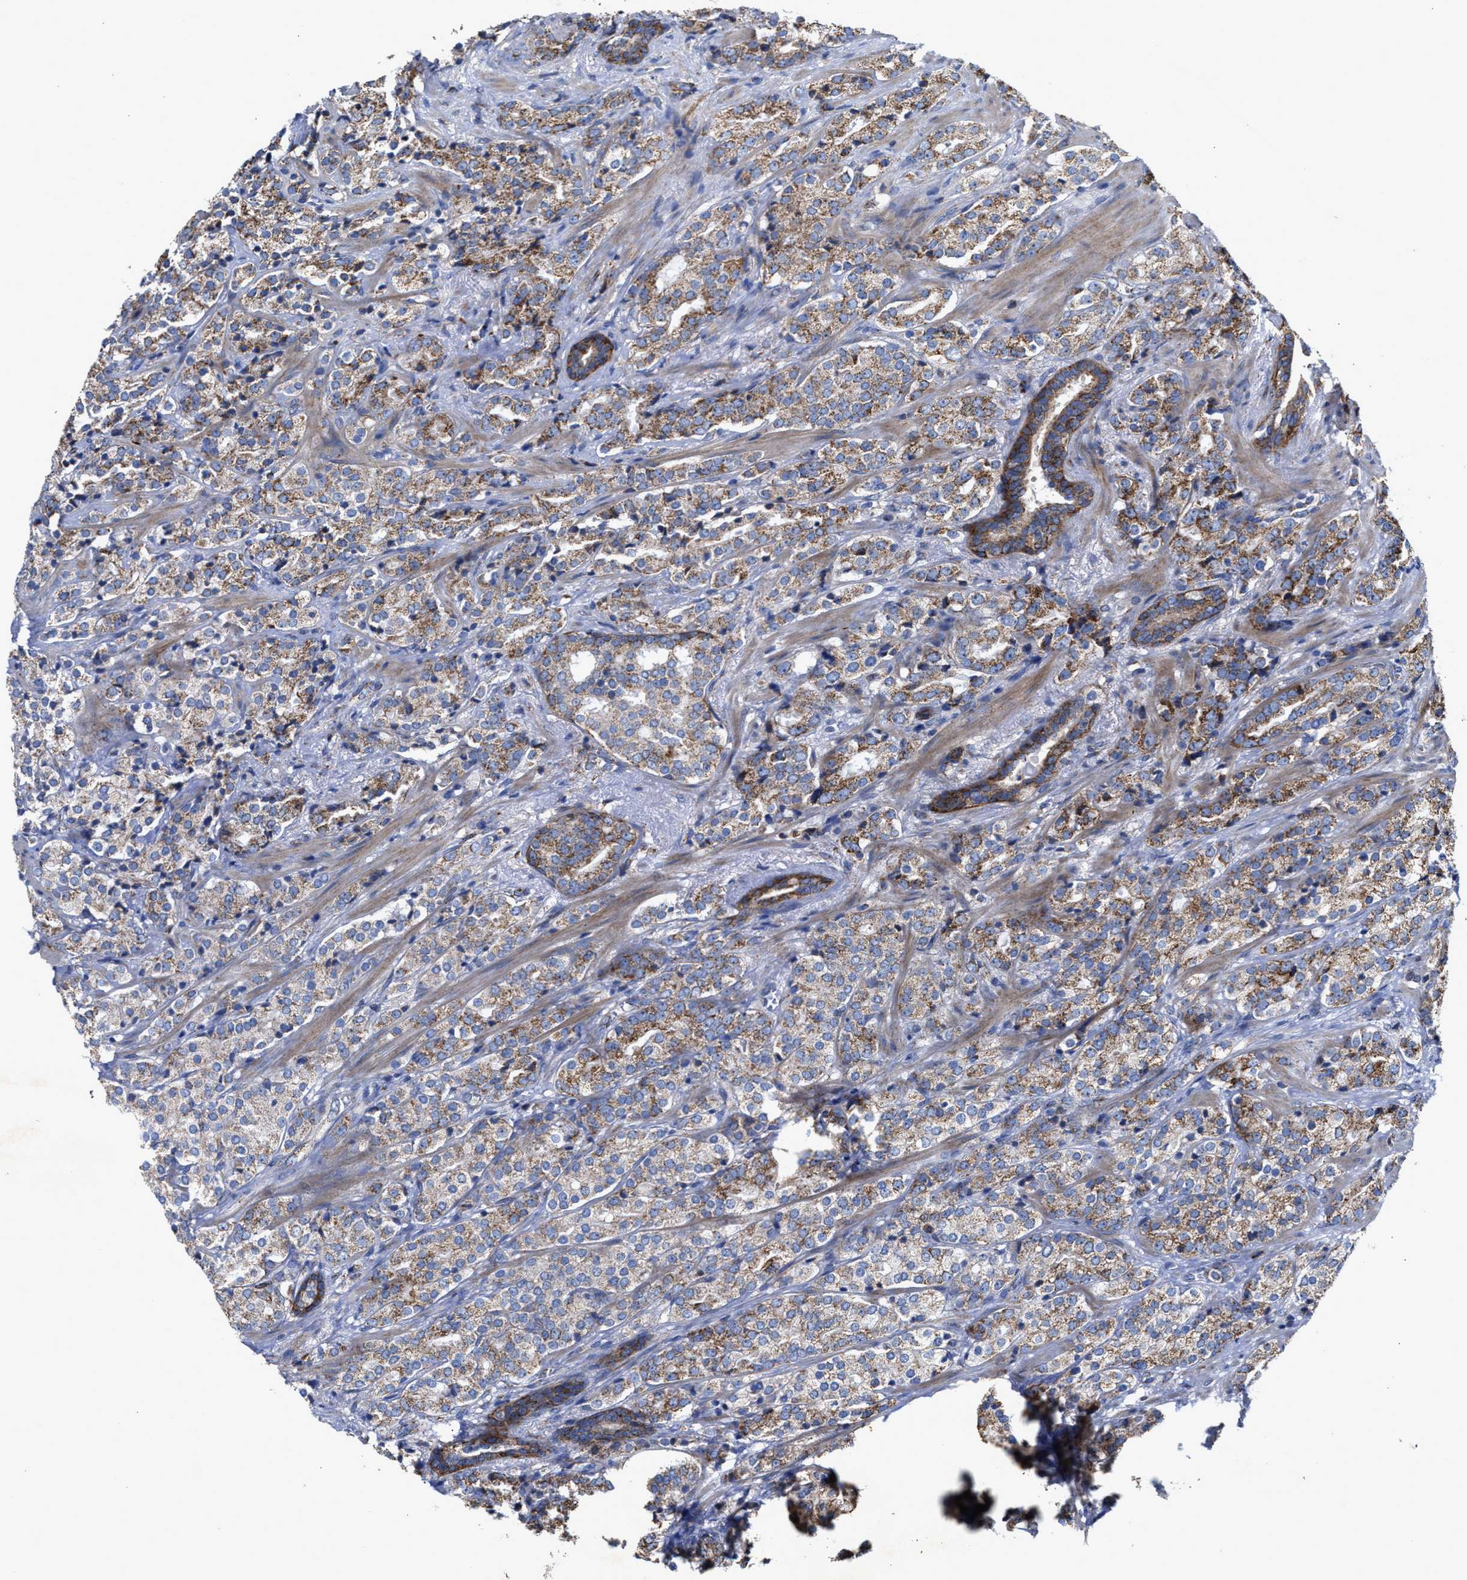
{"staining": {"intensity": "moderate", "quantity": "25%-75%", "location": "cytoplasmic/membranous"}, "tissue": "prostate cancer", "cell_type": "Tumor cells", "image_type": "cancer", "snomed": [{"axis": "morphology", "description": "Adenocarcinoma, High grade"}, {"axis": "topography", "description": "Prostate"}], "caption": "Protein staining of prostate cancer (adenocarcinoma (high-grade)) tissue displays moderate cytoplasmic/membranous positivity in approximately 25%-75% of tumor cells.", "gene": "MECR", "patient": {"sex": "male", "age": 71}}